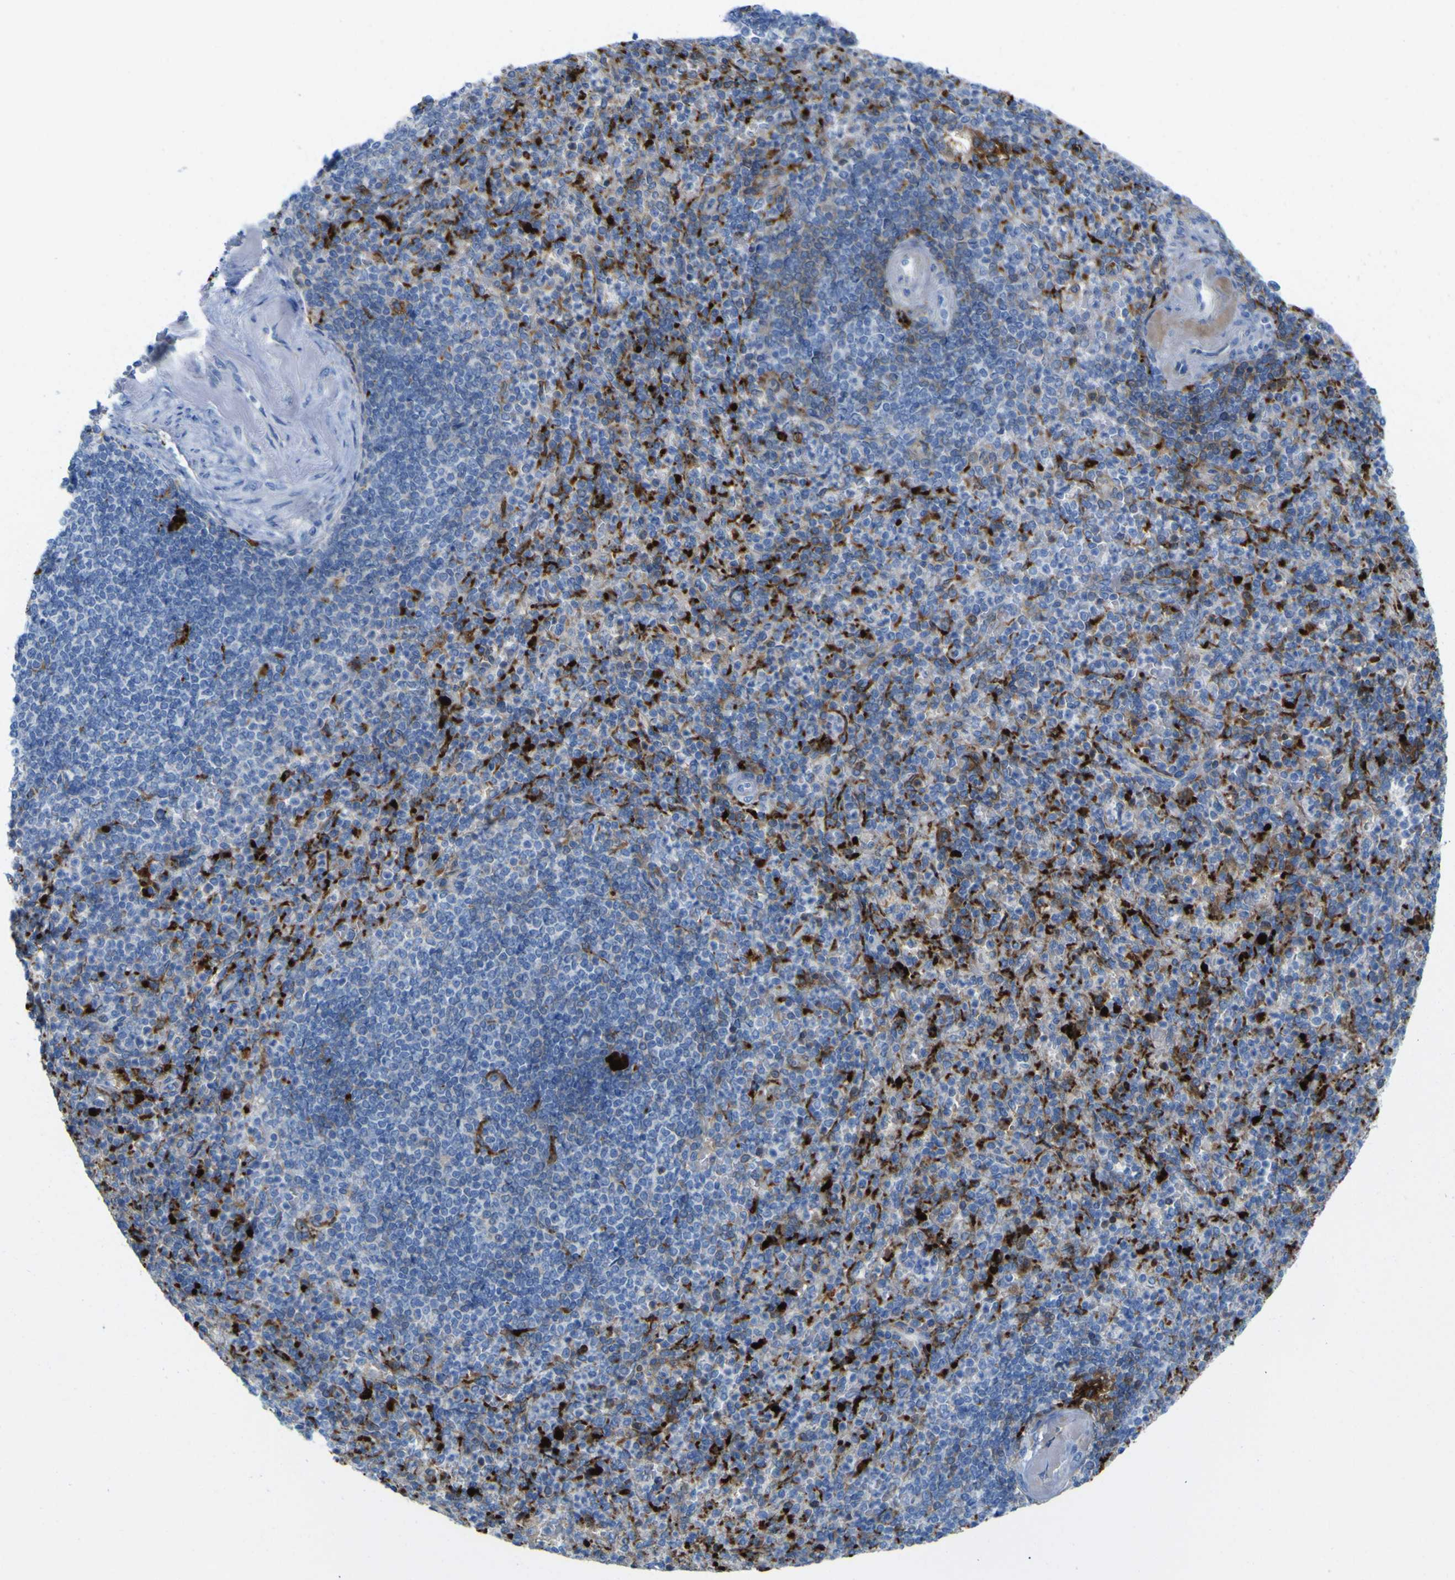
{"staining": {"intensity": "strong", "quantity": "25%-75%", "location": "cytoplasmic/membranous"}, "tissue": "spleen", "cell_type": "Cells in red pulp", "image_type": "normal", "snomed": [{"axis": "morphology", "description": "Normal tissue, NOS"}, {"axis": "topography", "description": "Spleen"}], "caption": "Immunohistochemistry (DAB) staining of unremarkable spleen reveals strong cytoplasmic/membranous protein expression in about 25%-75% of cells in red pulp. The protein is stained brown, and the nuclei are stained in blue (DAB IHC with brightfield microscopy, high magnification).", "gene": "PLD3", "patient": {"sex": "female", "age": 74}}